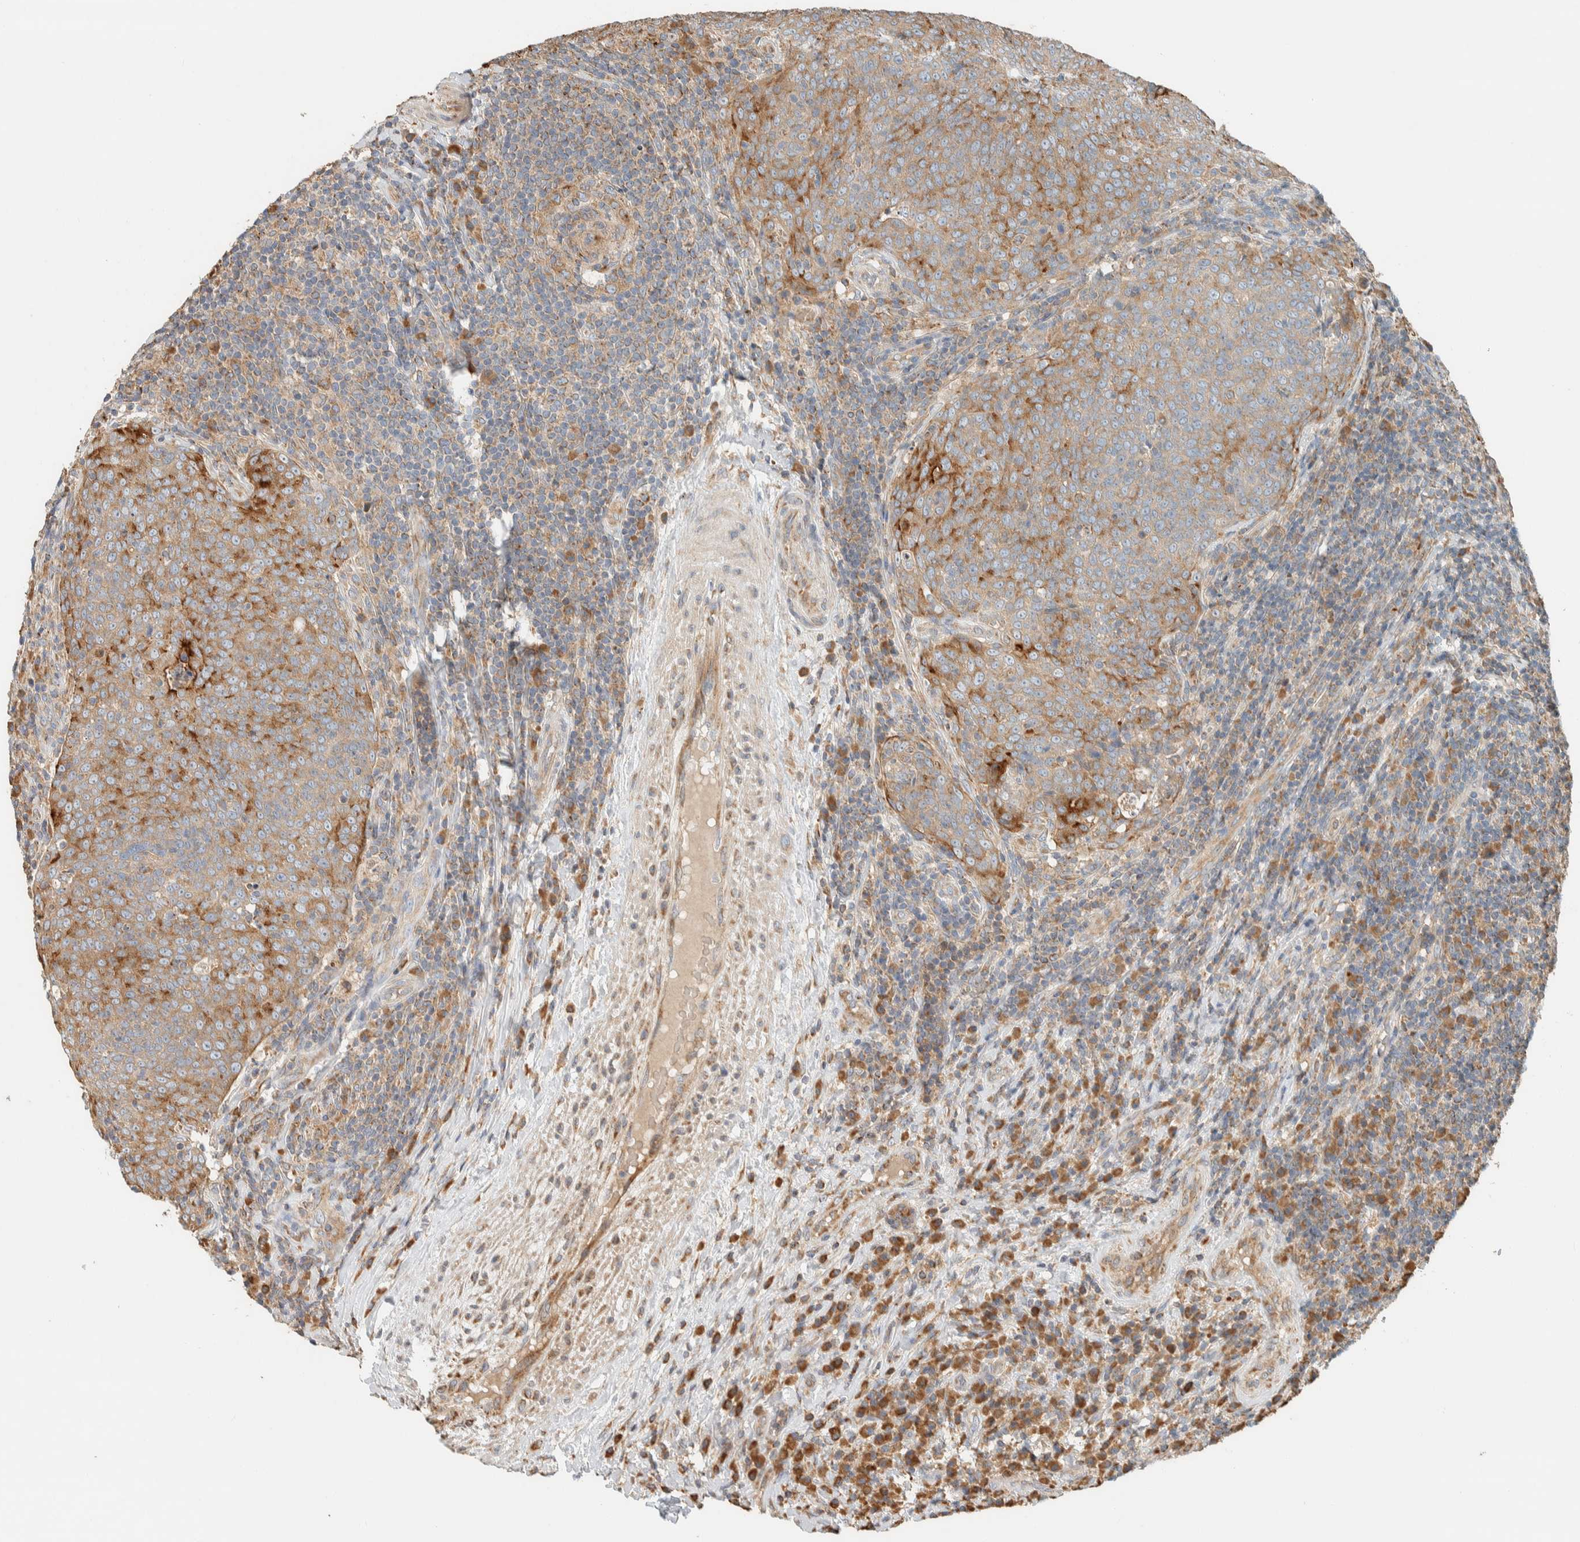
{"staining": {"intensity": "moderate", "quantity": ">75%", "location": "cytoplasmic/membranous"}, "tissue": "head and neck cancer", "cell_type": "Tumor cells", "image_type": "cancer", "snomed": [{"axis": "morphology", "description": "Squamous cell carcinoma, NOS"}, {"axis": "morphology", "description": "Squamous cell carcinoma, metastatic, NOS"}, {"axis": "topography", "description": "Lymph node"}, {"axis": "topography", "description": "Head-Neck"}], "caption": "This is an image of IHC staining of head and neck cancer, which shows moderate expression in the cytoplasmic/membranous of tumor cells.", "gene": "RAB11FIP1", "patient": {"sex": "male", "age": 62}}